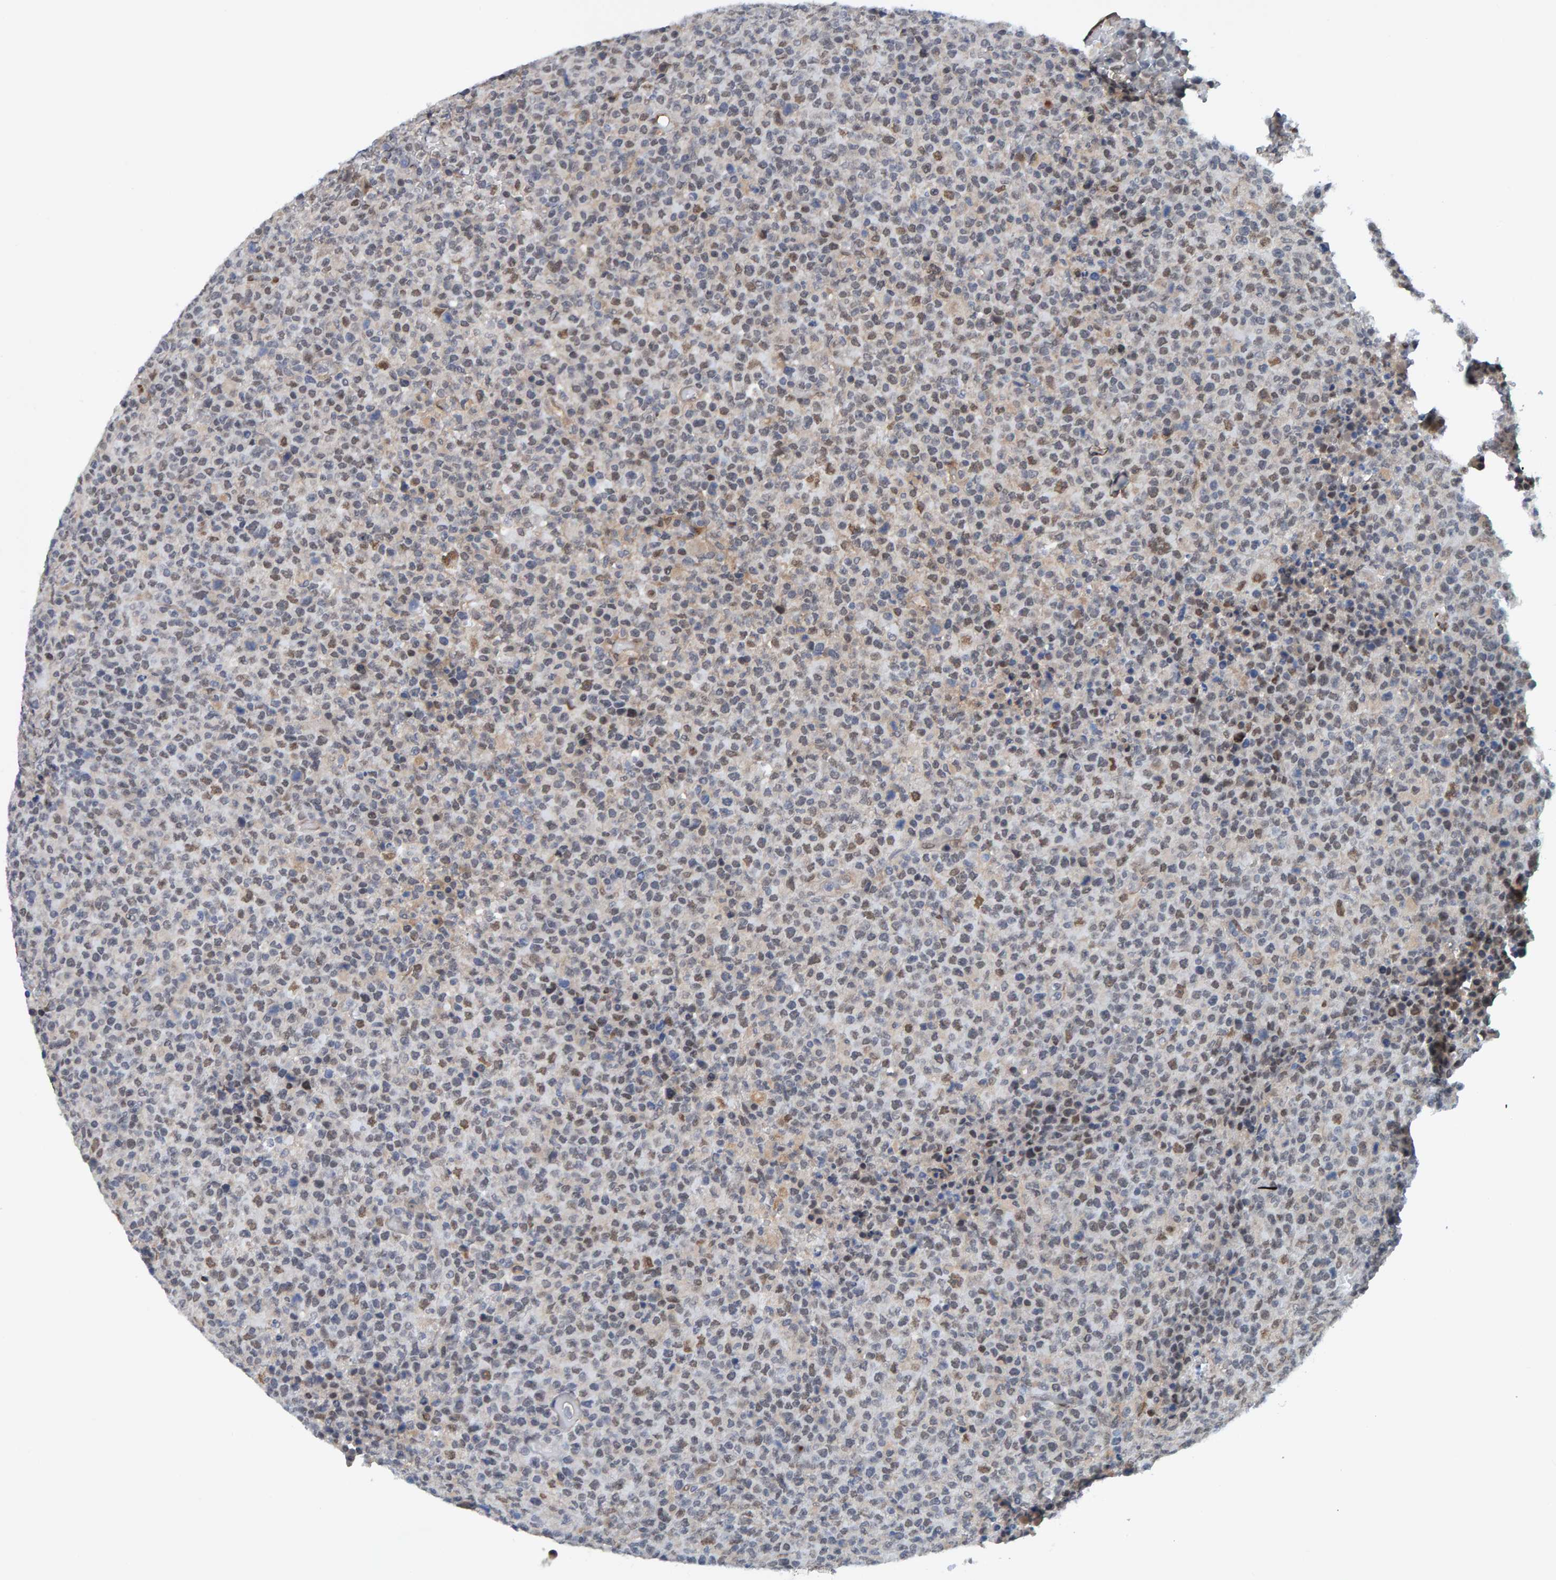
{"staining": {"intensity": "weak", "quantity": "25%-75%", "location": "cytoplasmic/membranous,nuclear"}, "tissue": "lymphoma", "cell_type": "Tumor cells", "image_type": "cancer", "snomed": [{"axis": "morphology", "description": "Malignant lymphoma, non-Hodgkin's type, High grade"}, {"axis": "topography", "description": "Lymph node"}], "caption": "An immunohistochemistry (IHC) histopathology image of neoplastic tissue is shown. Protein staining in brown labels weak cytoplasmic/membranous and nuclear positivity in lymphoma within tumor cells. The staining is performed using DAB brown chromogen to label protein expression. The nuclei are counter-stained blue using hematoxylin.", "gene": "SCRN2", "patient": {"sex": "male", "age": 13}}